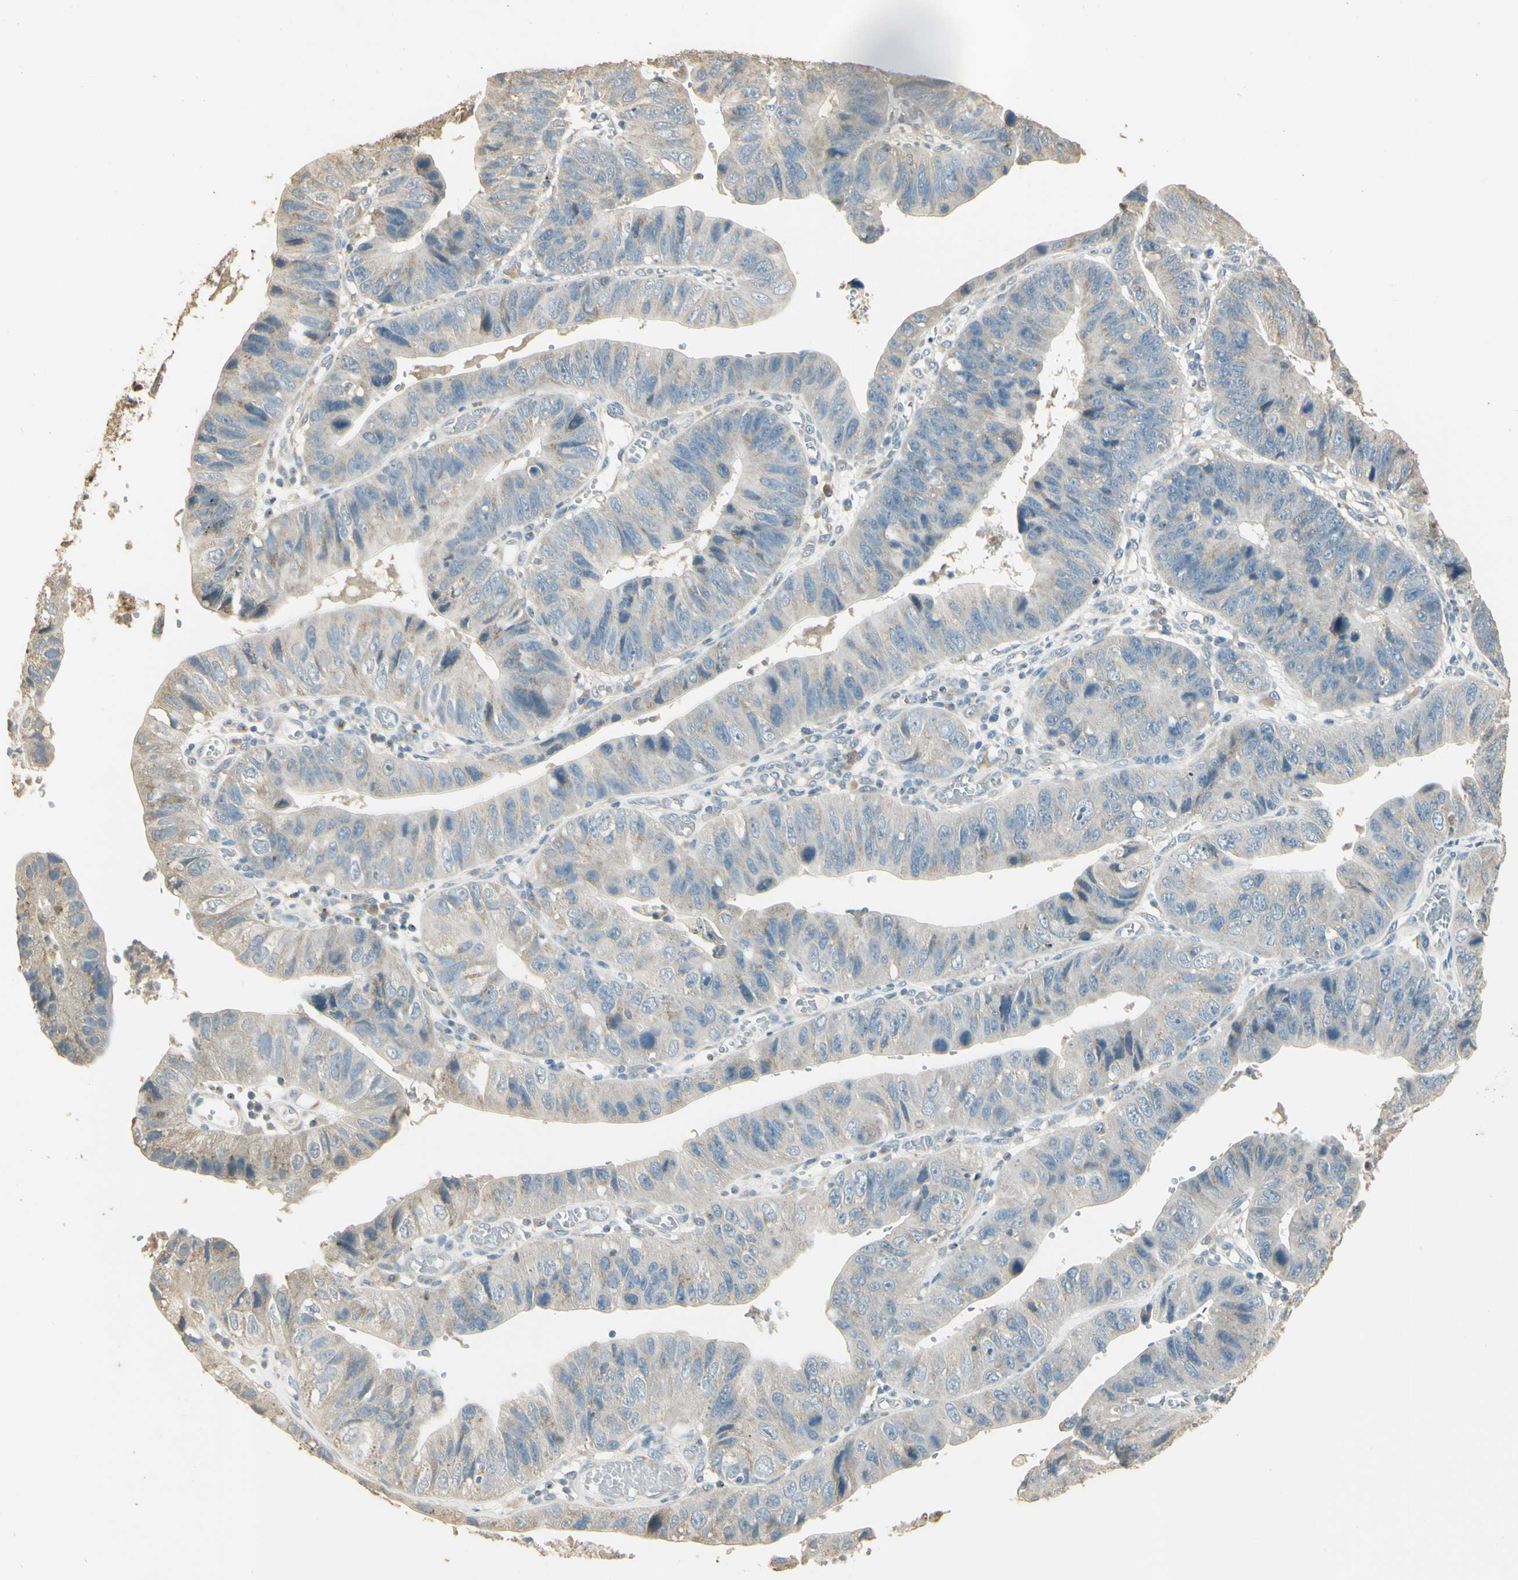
{"staining": {"intensity": "weak", "quantity": "25%-75%", "location": "cytoplasmic/membranous"}, "tissue": "stomach cancer", "cell_type": "Tumor cells", "image_type": "cancer", "snomed": [{"axis": "morphology", "description": "Adenocarcinoma, NOS"}, {"axis": "topography", "description": "Stomach"}], "caption": "IHC histopathology image of stomach adenocarcinoma stained for a protein (brown), which exhibits low levels of weak cytoplasmic/membranous staining in about 25%-75% of tumor cells.", "gene": "UXS1", "patient": {"sex": "male", "age": 59}}